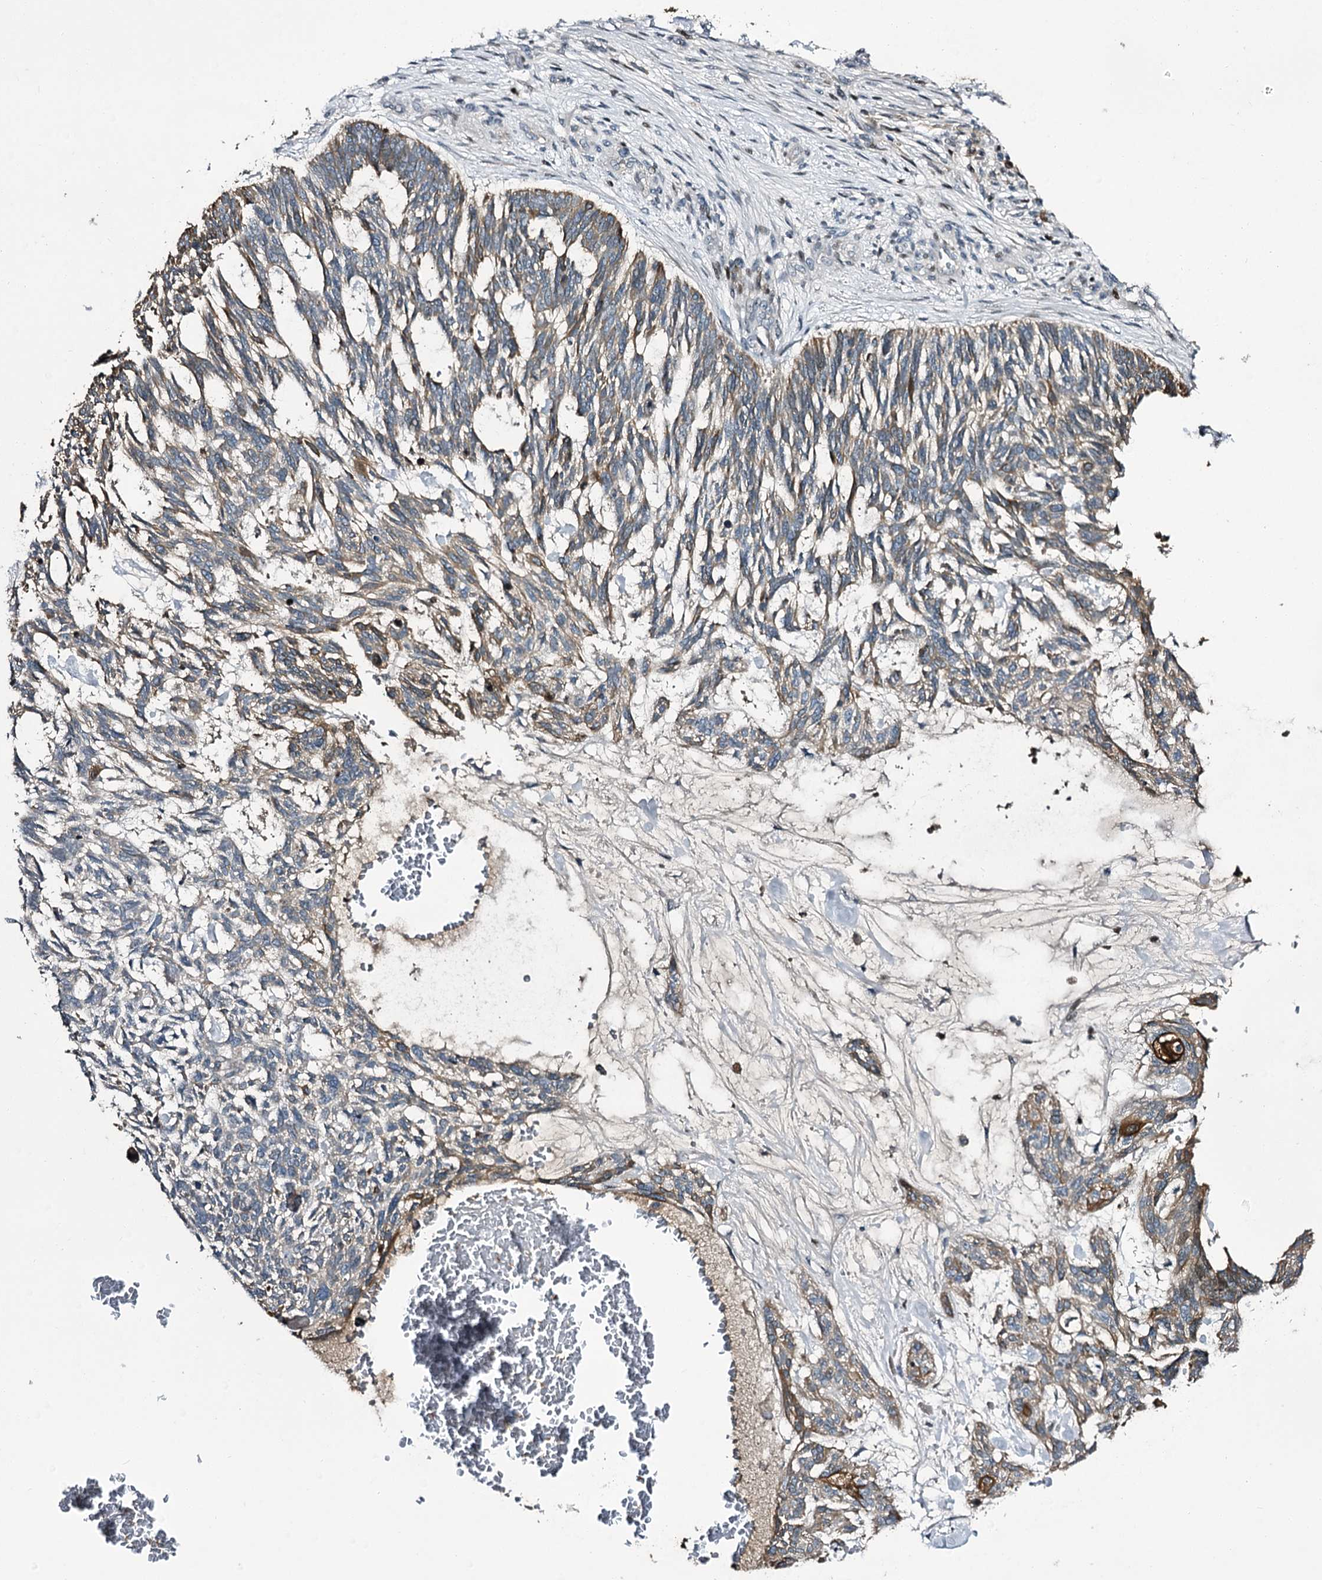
{"staining": {"intensity": "moderate", "quantity": "25%-75%", "location": "cytoplasmic/membranous"}, "tissue": "skin cancer", "cell_type": "Tumor cells", "image_type": "cancer", "snomed": [{"axis": "morphology", "description": "Basal cell carcinoma"}, {"axis": "topography", "description": "Skin"}], "caption": "A brown stain labels moderate cytoplasmic/membranous staining of a protein in human skin cancer tumor cells.", "gene": "ITFG2", "patient": {"sex": "male", "age": 88}}